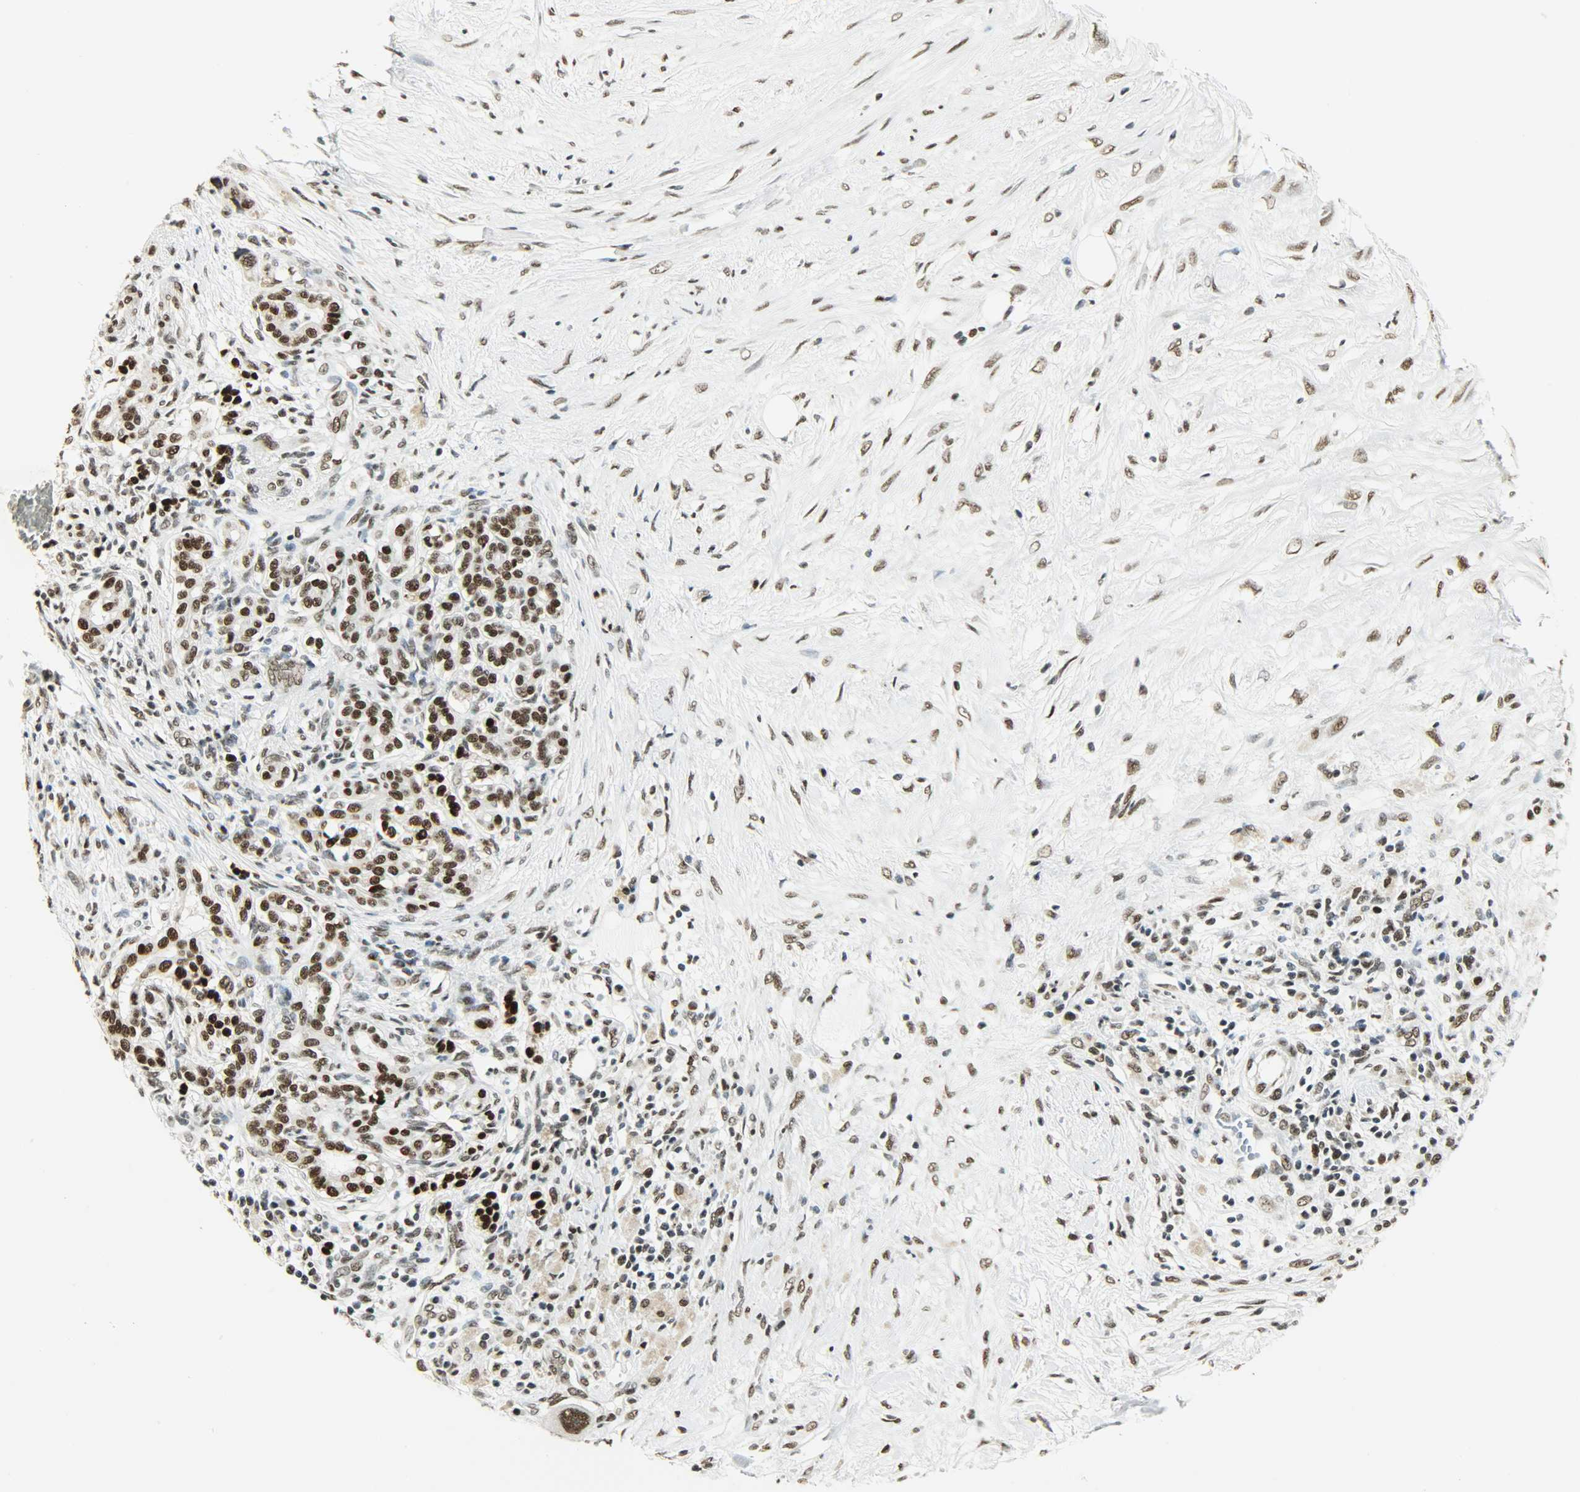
{"staining": {"intensity": "strong", "quantity": ">75%", "location": "nuclear"}, "tissue": "pancreatic cancer", "cell_type": "Tumor cells", "image_type": "cancer", "snomed": [{"axis": "morphology", "description": "Adenocarcinoma, NOS"}, {"axis": "topography", "description": "Pancreas"}], "caption": "Adenocarcinoma (pancreatic) stained with immunohistochemistry shows strong nuclear expression in about >75% of tumor cells.", "gene": "MYEF2", "patient": {"sex": "male", "age": 46}}